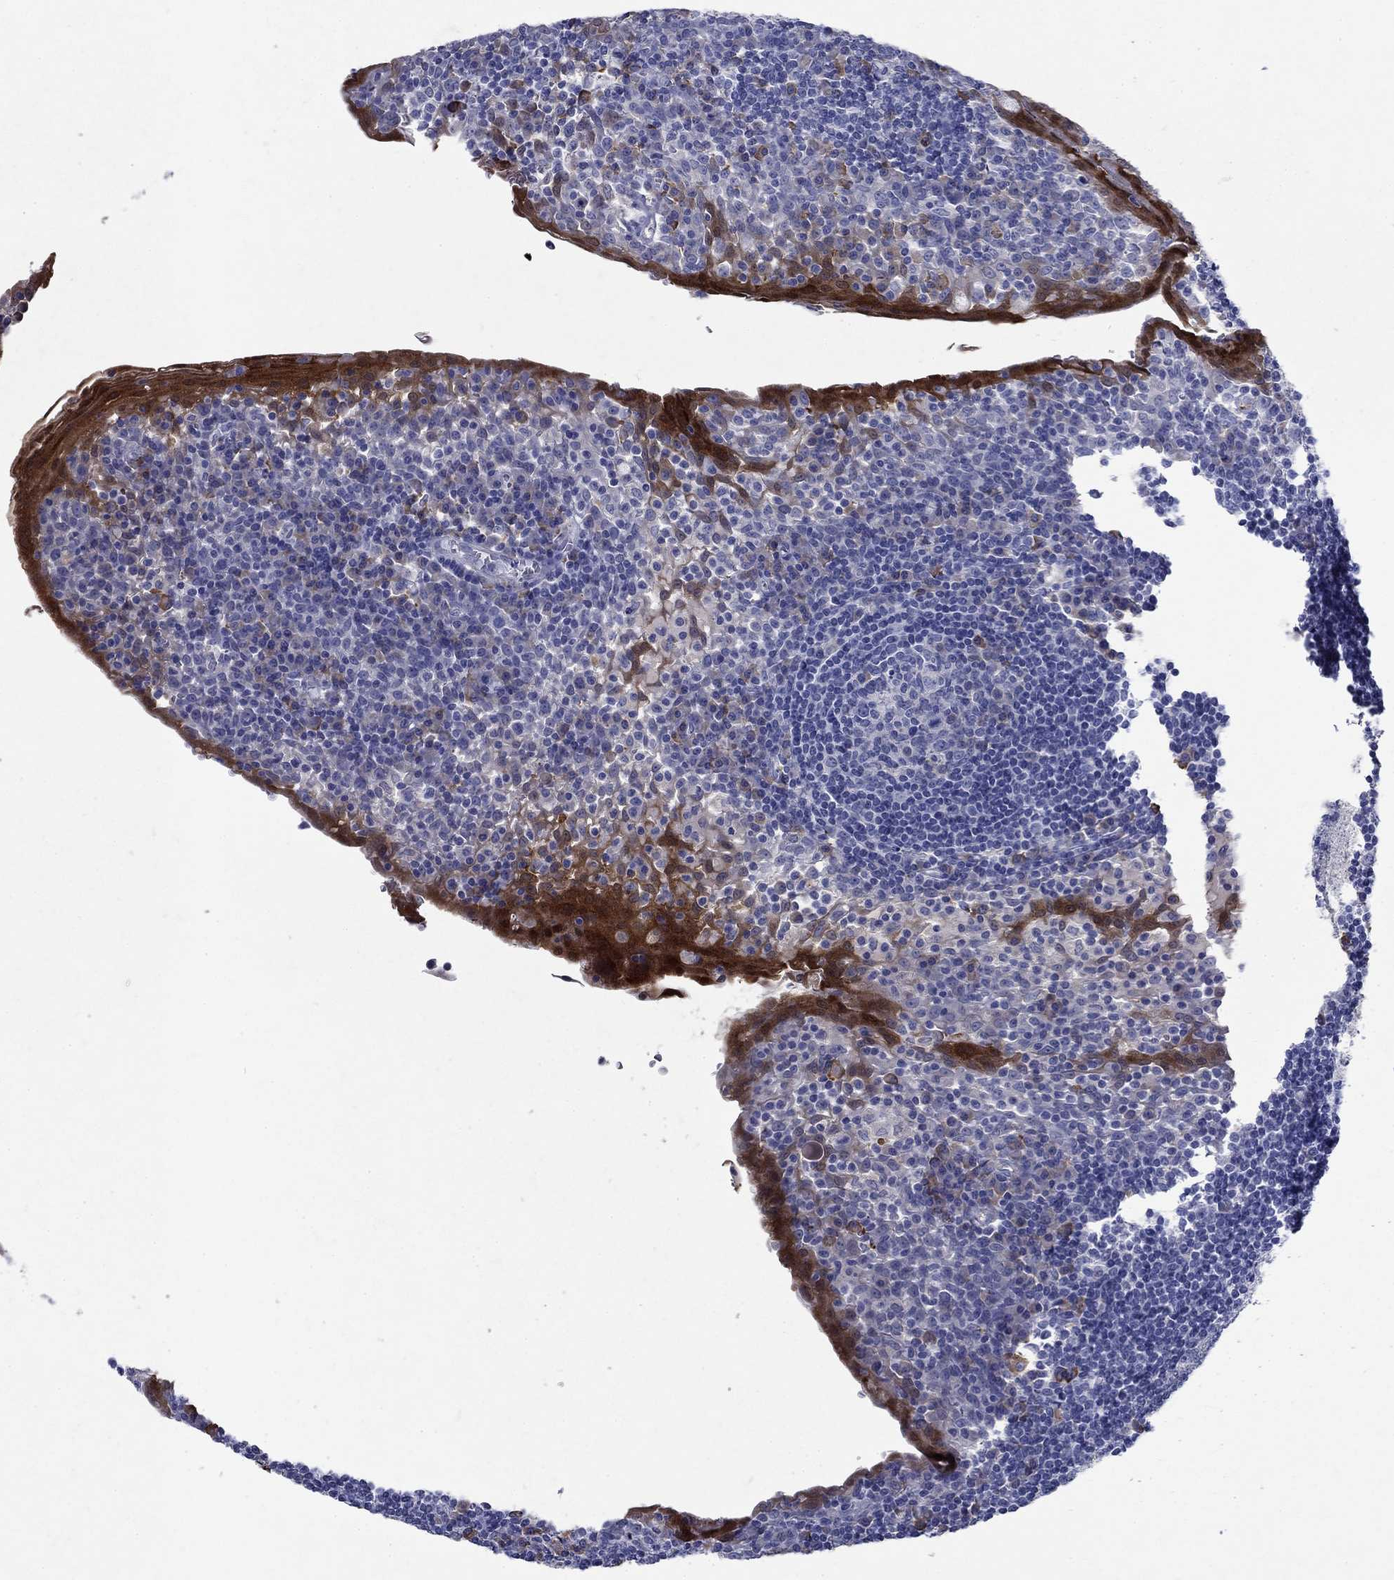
{"staining": {"intensity": "negative", "quantity": "none", "location": "none"}, "tissue": "tonsil", "cell_type": "Germinal center cells", "image_type": "normal", "snomed": [{"axis": "morphology", "description": "Normal tissue, NOS"}, {"axis": "topography", "description": "Tonsil"}], "caption": "This is an immunohistochemistry image of benign human tonsil. There is no positivity in germinal center cells.", "gene": "SULT2B1", "patient": {"sex": "female", "age": 13}}